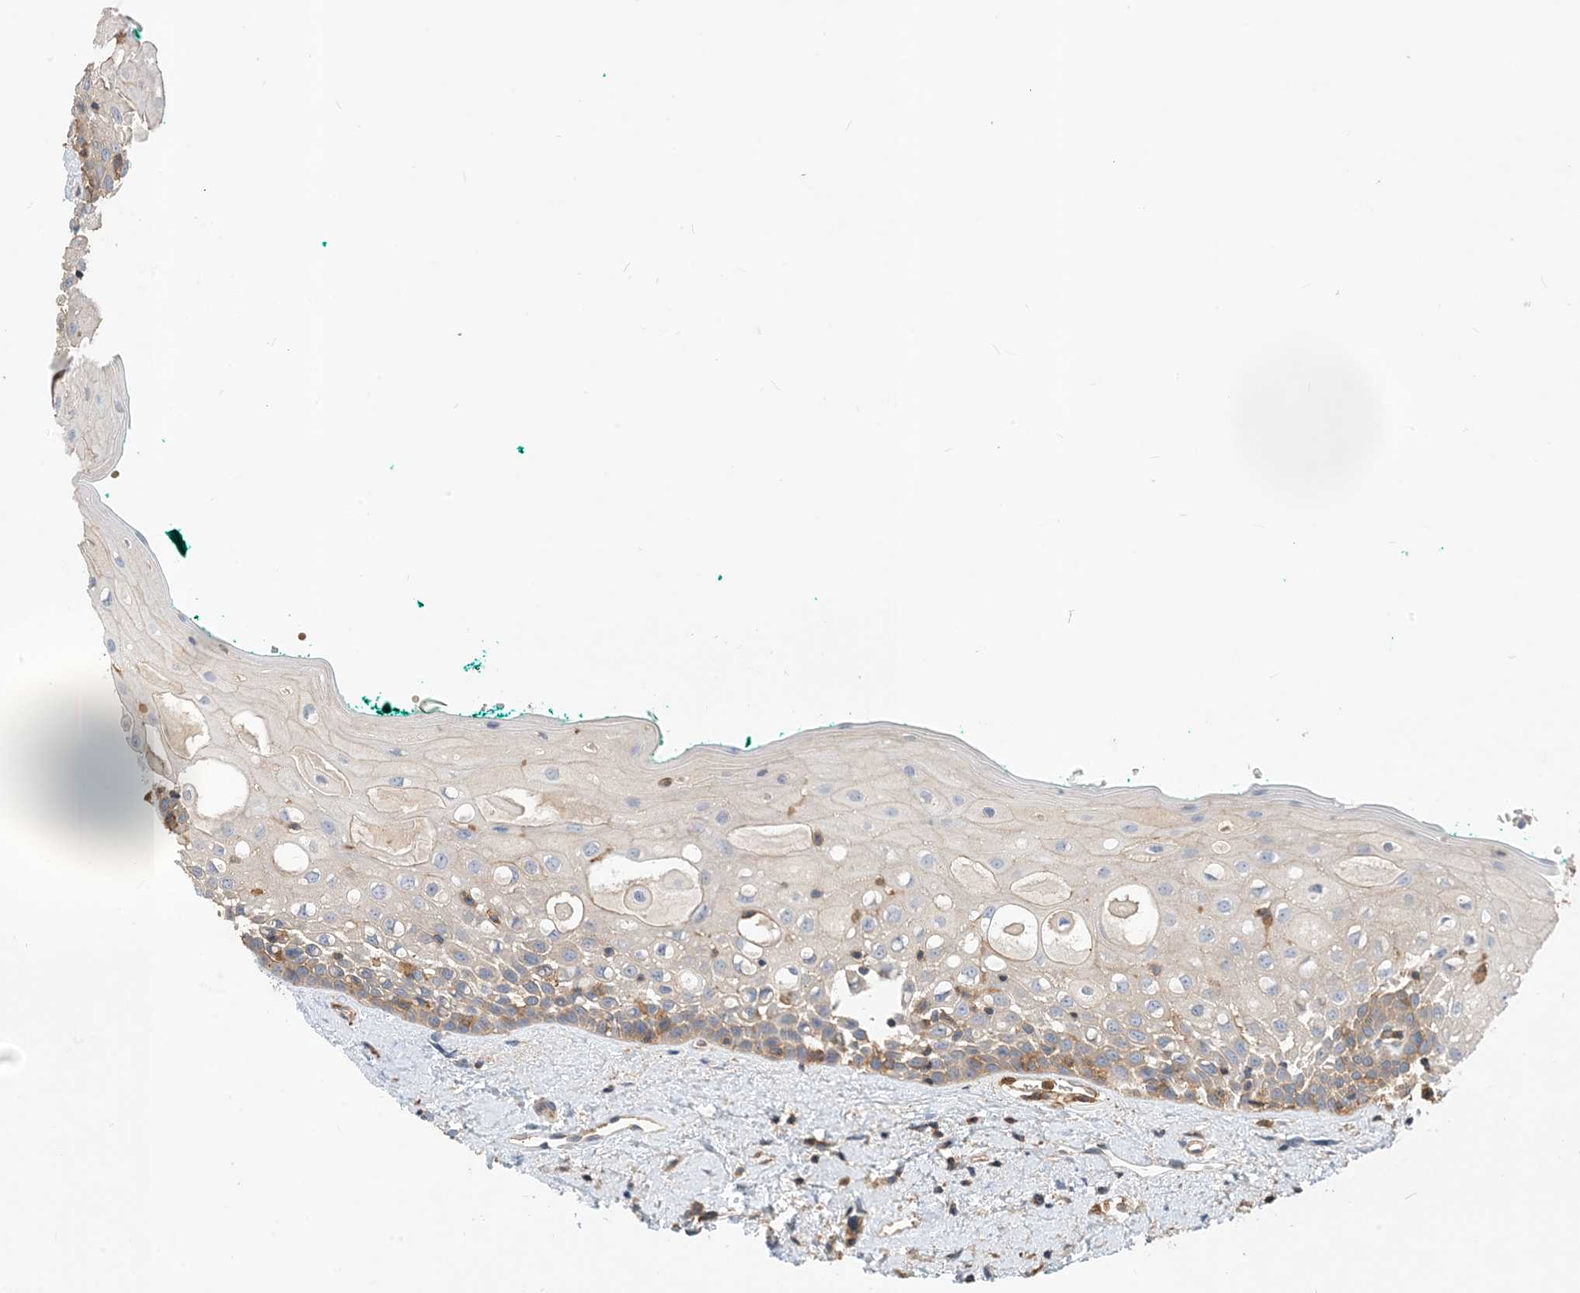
{"staining": {"intensity": "moderate", "quantity": "<25%", "location": "cytoplasmic/membranous"}, "tissue": "oral mucosa", "cell_type": "Squamous epithelial cells", "image_type": "normal", "snomed": [{"axis": "morphology", "description": "Normal tissue, NOS"}, {"axis": "topography", "description": "Oral tissue"}], "caption": "The histopathology image exhibits staining of normal oral mucosa, revealing moderate cytoplasmic/membranous protein positivity (brown color) within squamous epithelial cells.", "gene": "PARVG", "patient": {"sex": "female", "age": 70}}